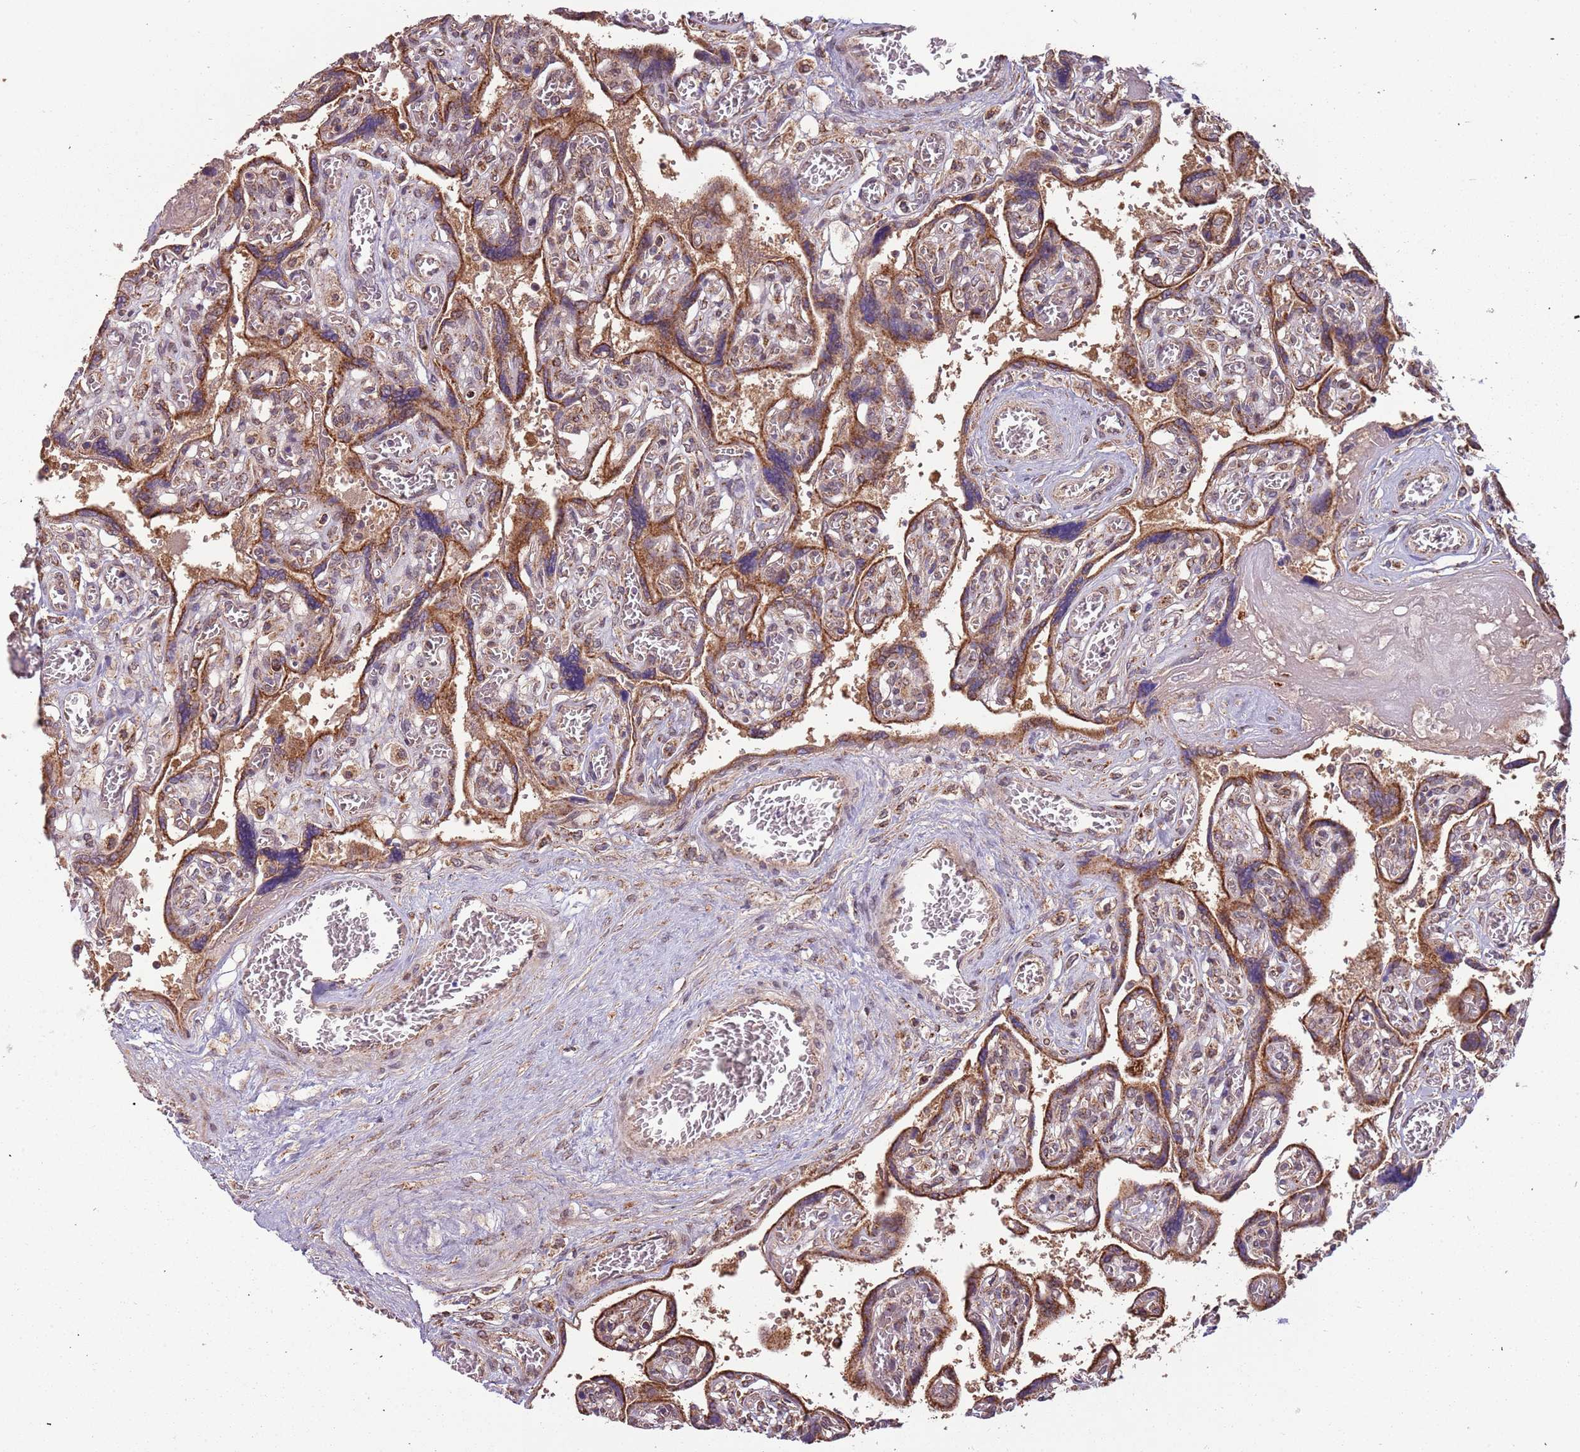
{"staining": {"intensity": "strong", "quantity": ">75%", "location": "cytoplasmic/membranous"}, "tissue": "placenta", "cell_type": "Trophoblastic cells", "image_type": "normal", "snomed": [{"axis": "morphology", "description": "Normal tissue, NOS"}, {"axis": "topography", "description": "Placenta"}], "caption": "Strong cytoplasmic/membranous protein staining is seen in about >75% of trophoblastic cells in placenta.", "gene": "IL17RD", "patient": {"sex": "female", "age": 39}}